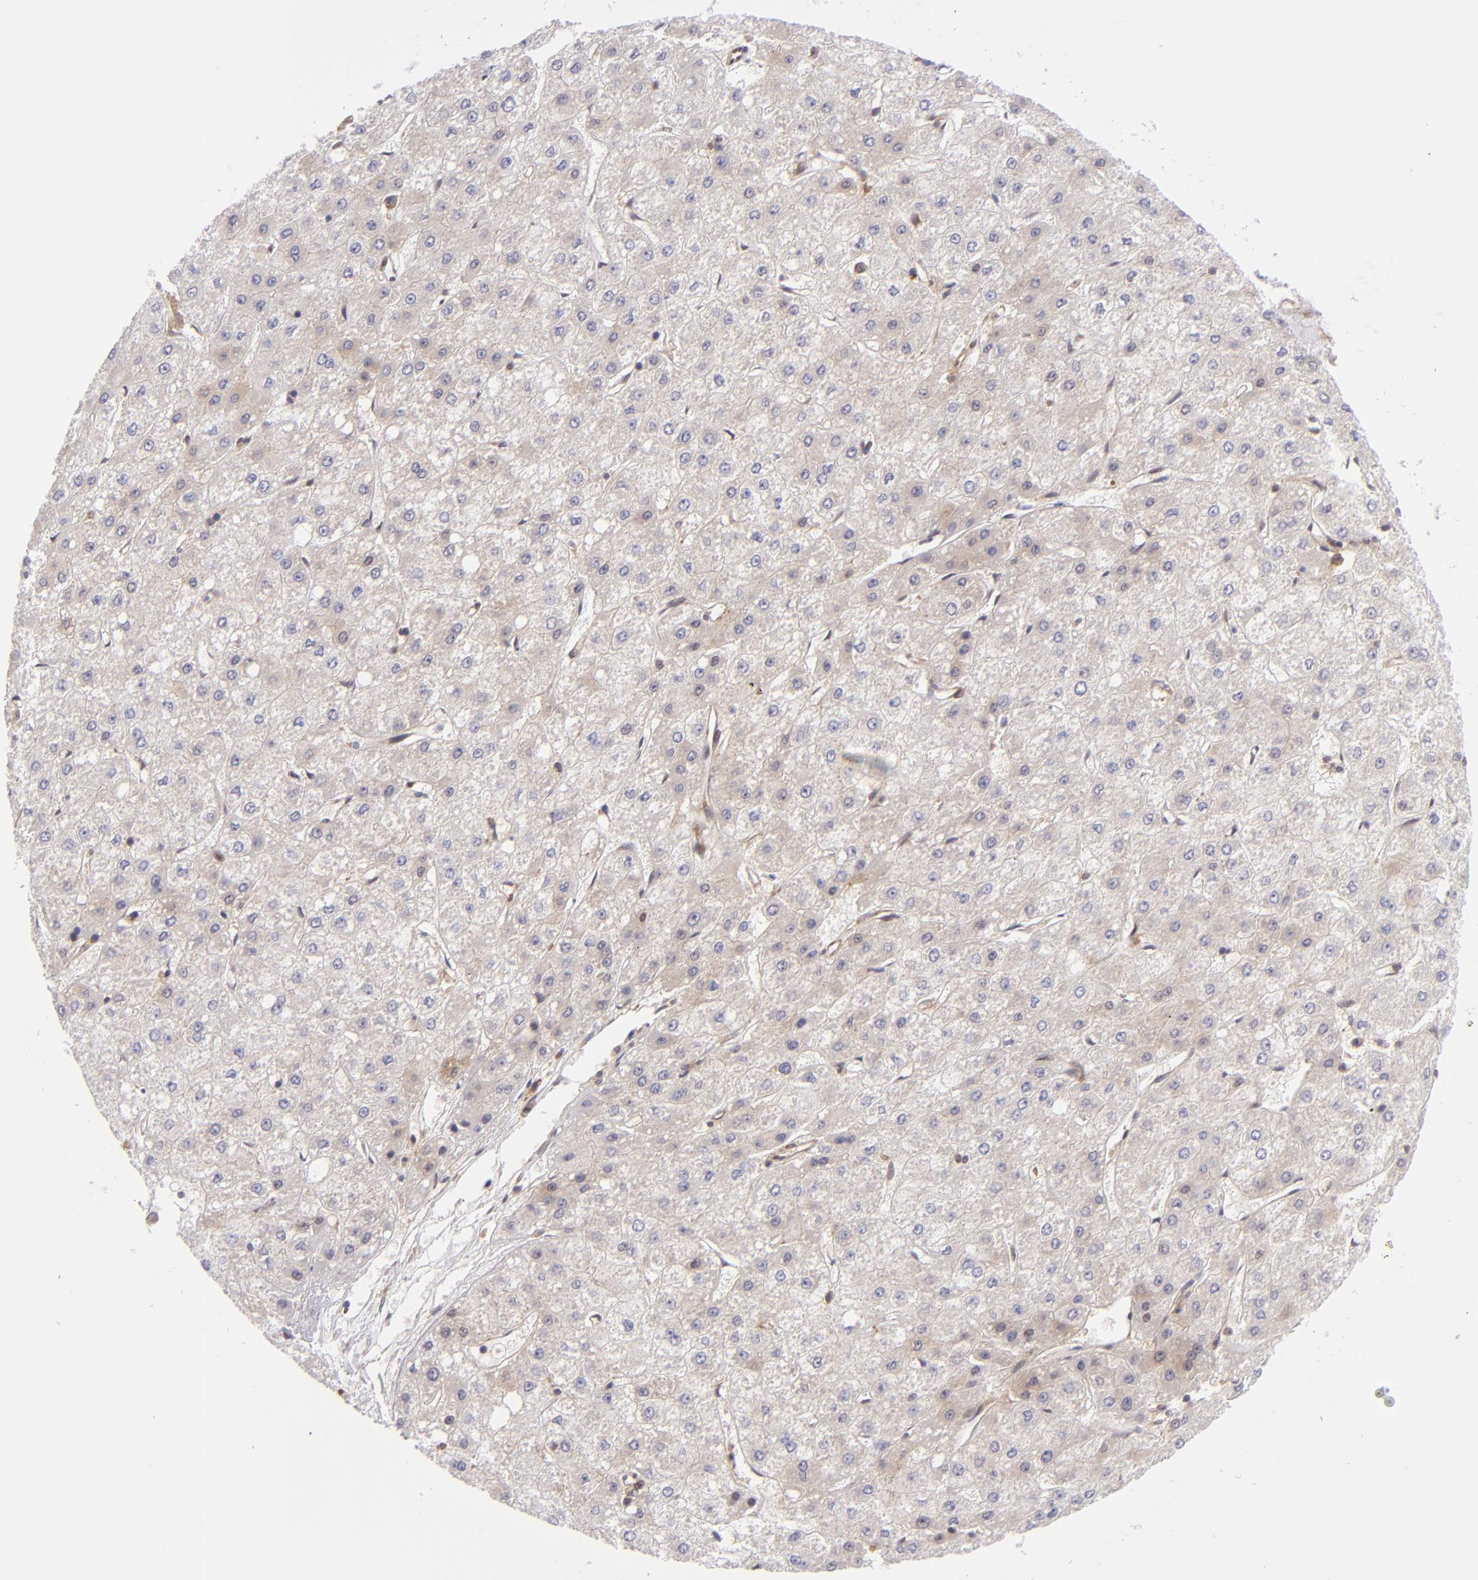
{"staining": {"intensity": "weak", "quantity": "<25%", "location": "cytoplasmic/membranous"}, "tissue": "liver cancer", "cell_type": "Tumor cells", "image_type": "cancer", "snomed": [{"axis": "morphology", "description": "Carcinoma, Hepatocellular, NOS"}, {"axis": "topography", "description": "Liver"}], "caption": "Tumor cells show no significant positivity in liver cancer (hepatocellular carcinoma).", "gene": "PTPN13", "patient": {"sex": "female", "age": 52}}